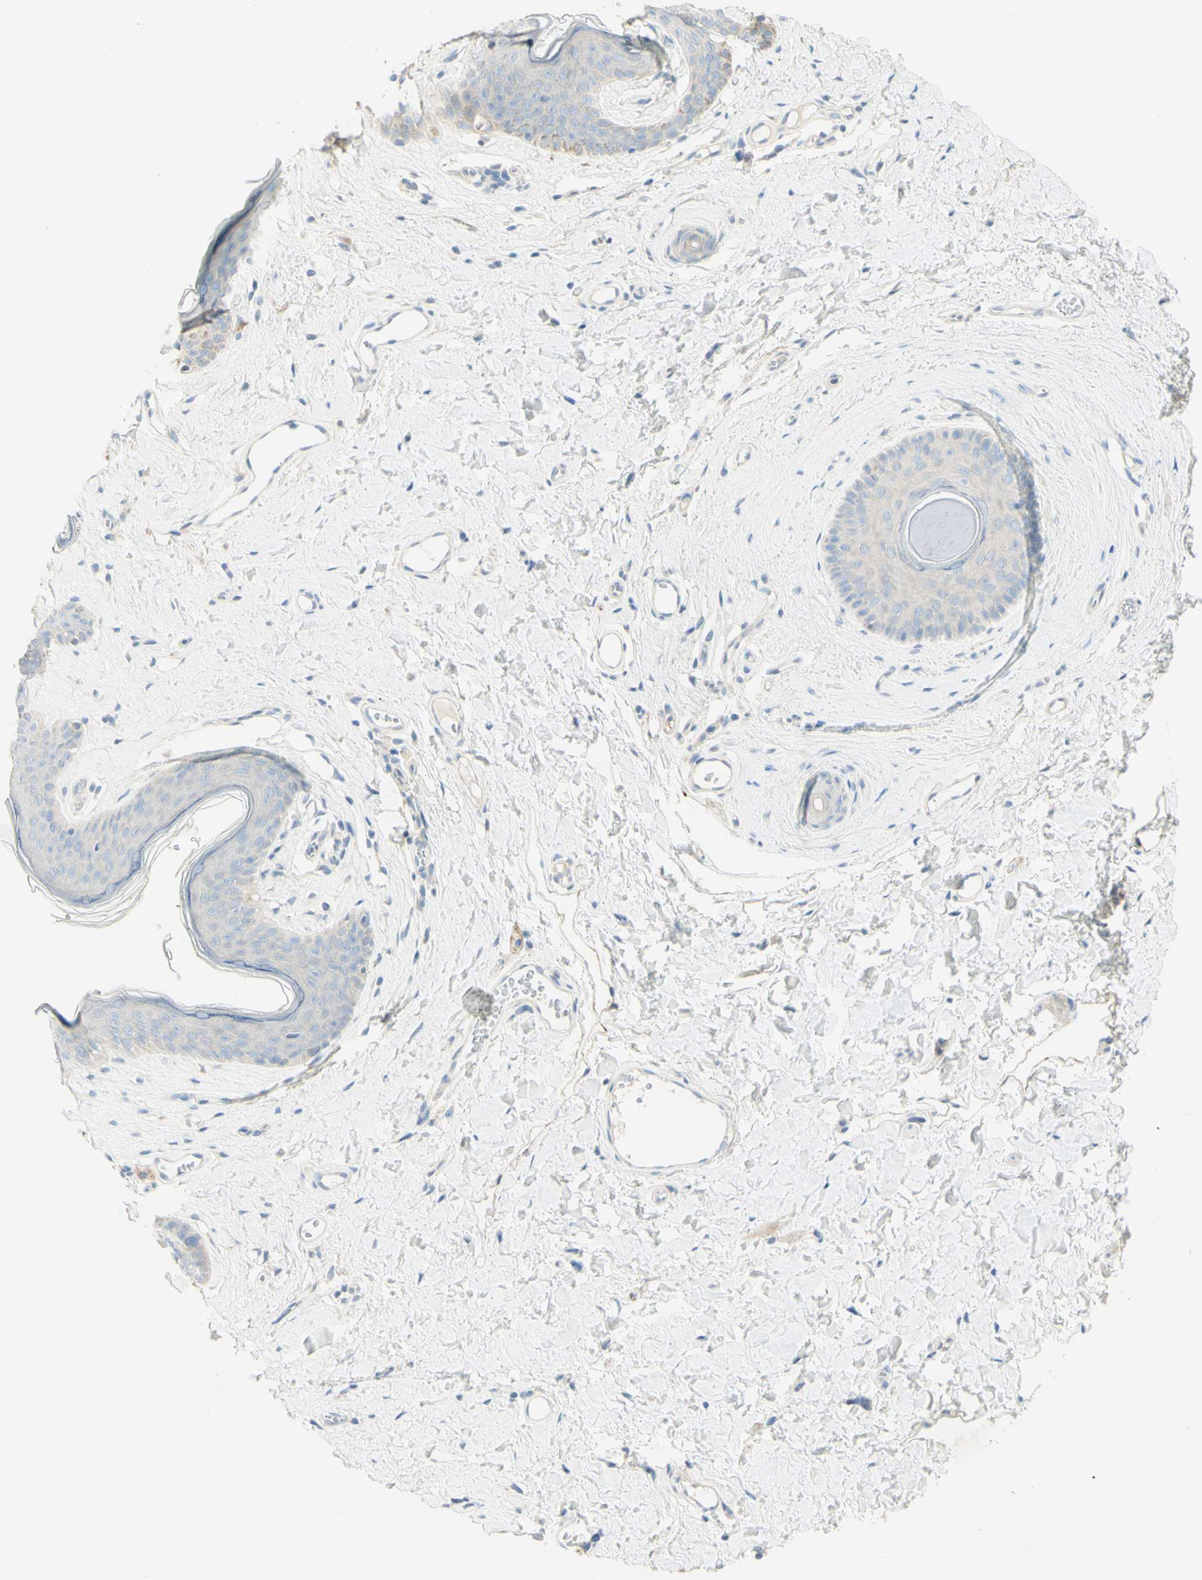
{"staining": {"intensity": "moderate", "quantity": "<25%", "location": "cytoplasmic/membranous"}, "tissue": "skin", "cell_type": "Epidermal cells", "image_type": "normal", "snomed": [{"axis": "morphology", "description": "Normal tissue, NOS"}, {"axis": "morphology", "description": "Inflammation, NOS"}, {"axis": "topography", "description": "Vulva"}], "caption": "High-magnification brightfield microscopy of normal skin stained with DAB (3,3'-diaminobenzidine) (brown) and counterstained with hematoxylin (blue). epidermal cells exhibit moderate cytoplasmic/membranous staining is identified in about<25% of cells. Immunohistochemistry stains the protein of interest in brown and the nuclei are stained blue.", "gene": "GCNT3", "patient": {"sex": "female", "age": 84}}